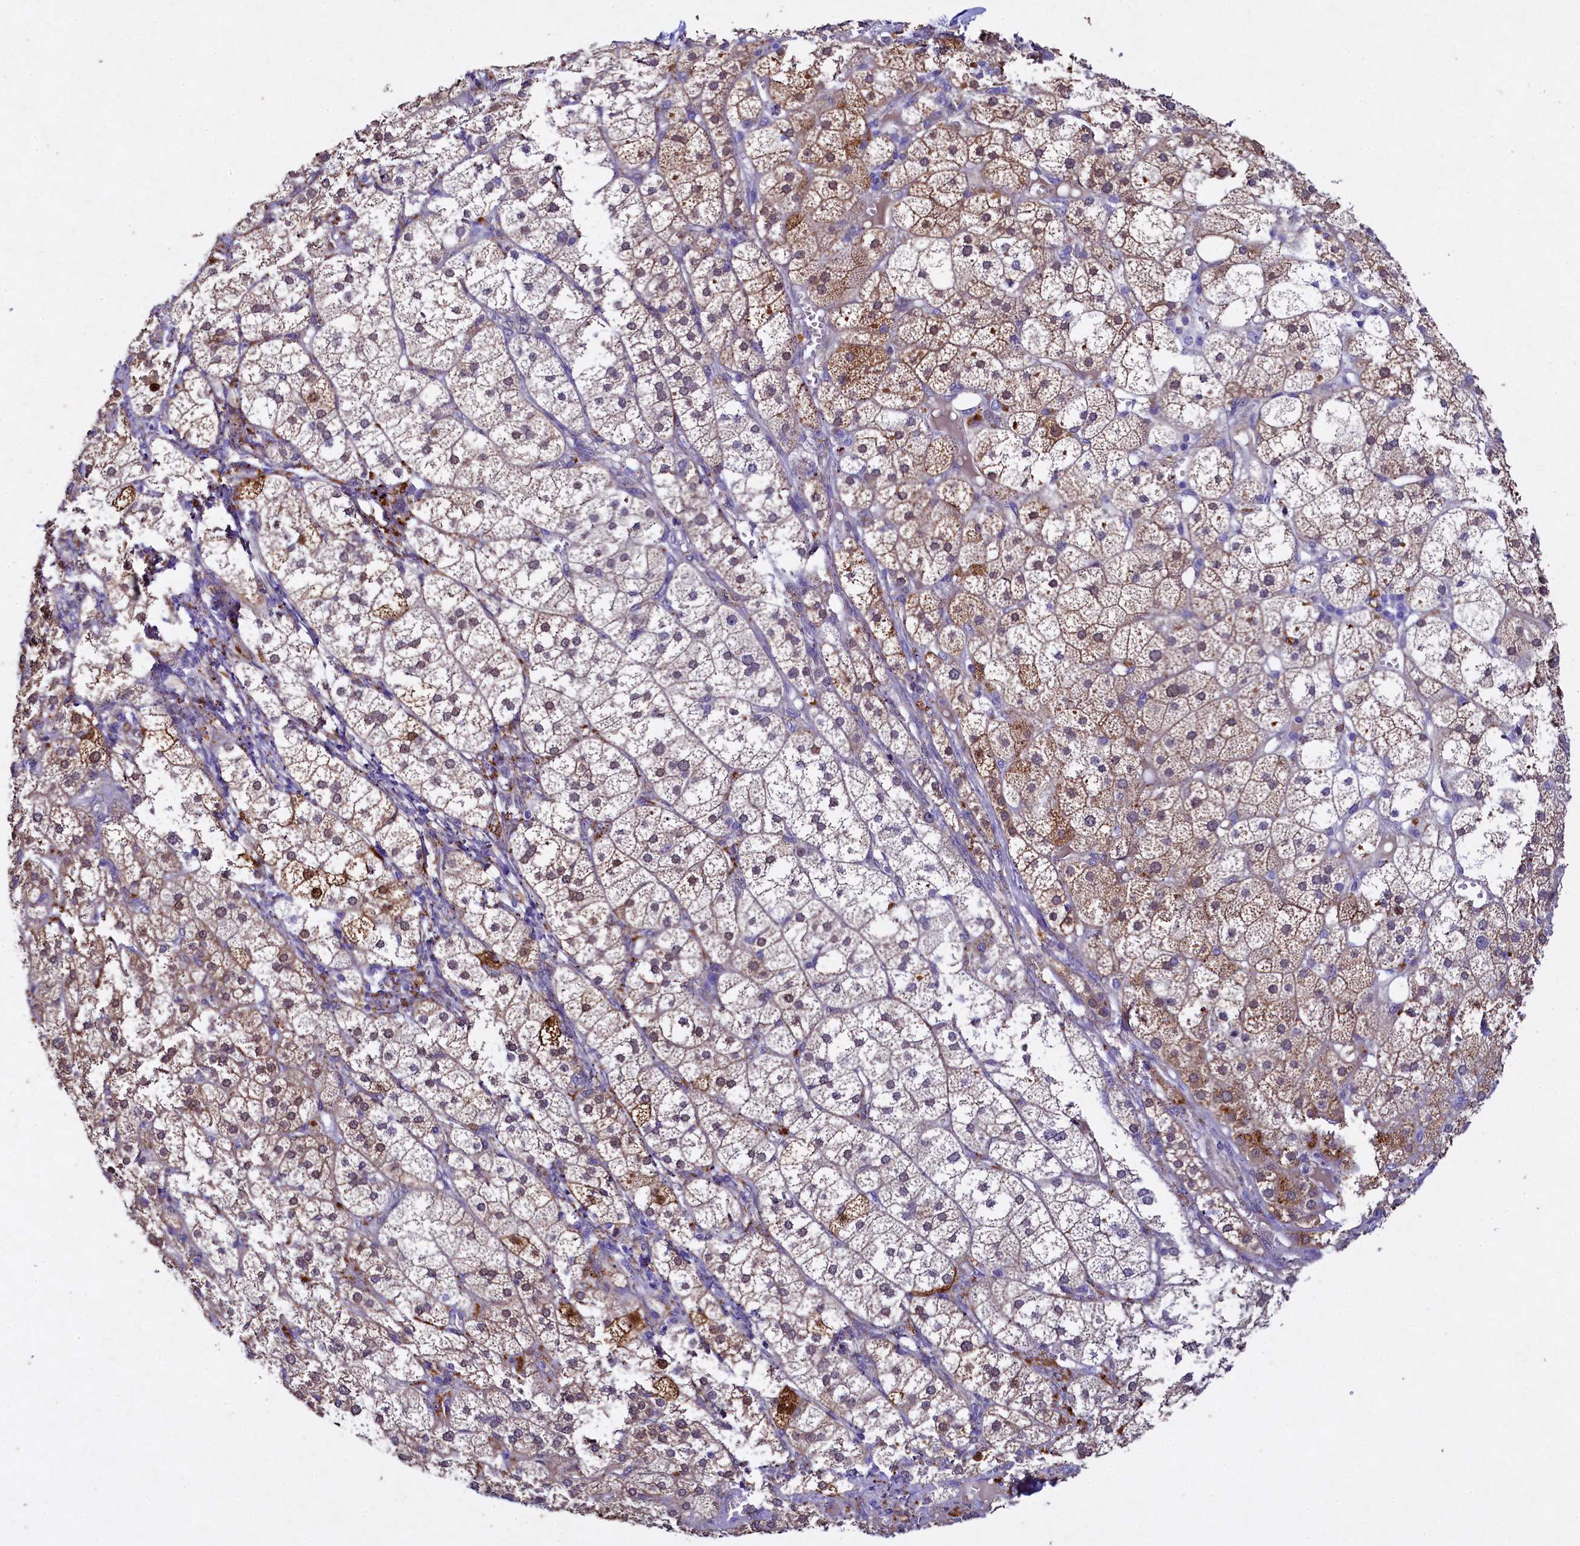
{"staining": {"intensity": "moderate", "quantity": "25%-75%", "location": "cytoplasmic/membranous,nuclear"}, "tissue": "adrenal gland", "cell_type": "Glandular cells", "image_type": "normal", "snomed": [{"axis": "morphology", "description": "Normal tissue, NOS"}, {"axis": "topography", "description": "Adrenal gland"}], "caption": "An IHC histopathology image of unremarkable tissue is shown. Protein staining in brown shows moderate cytoplasmic/membranous,nuclear positivity in adrenal gland within glandular cells.", "gene": "TGDS", "patient": {"sex": "female", "age": 61}}